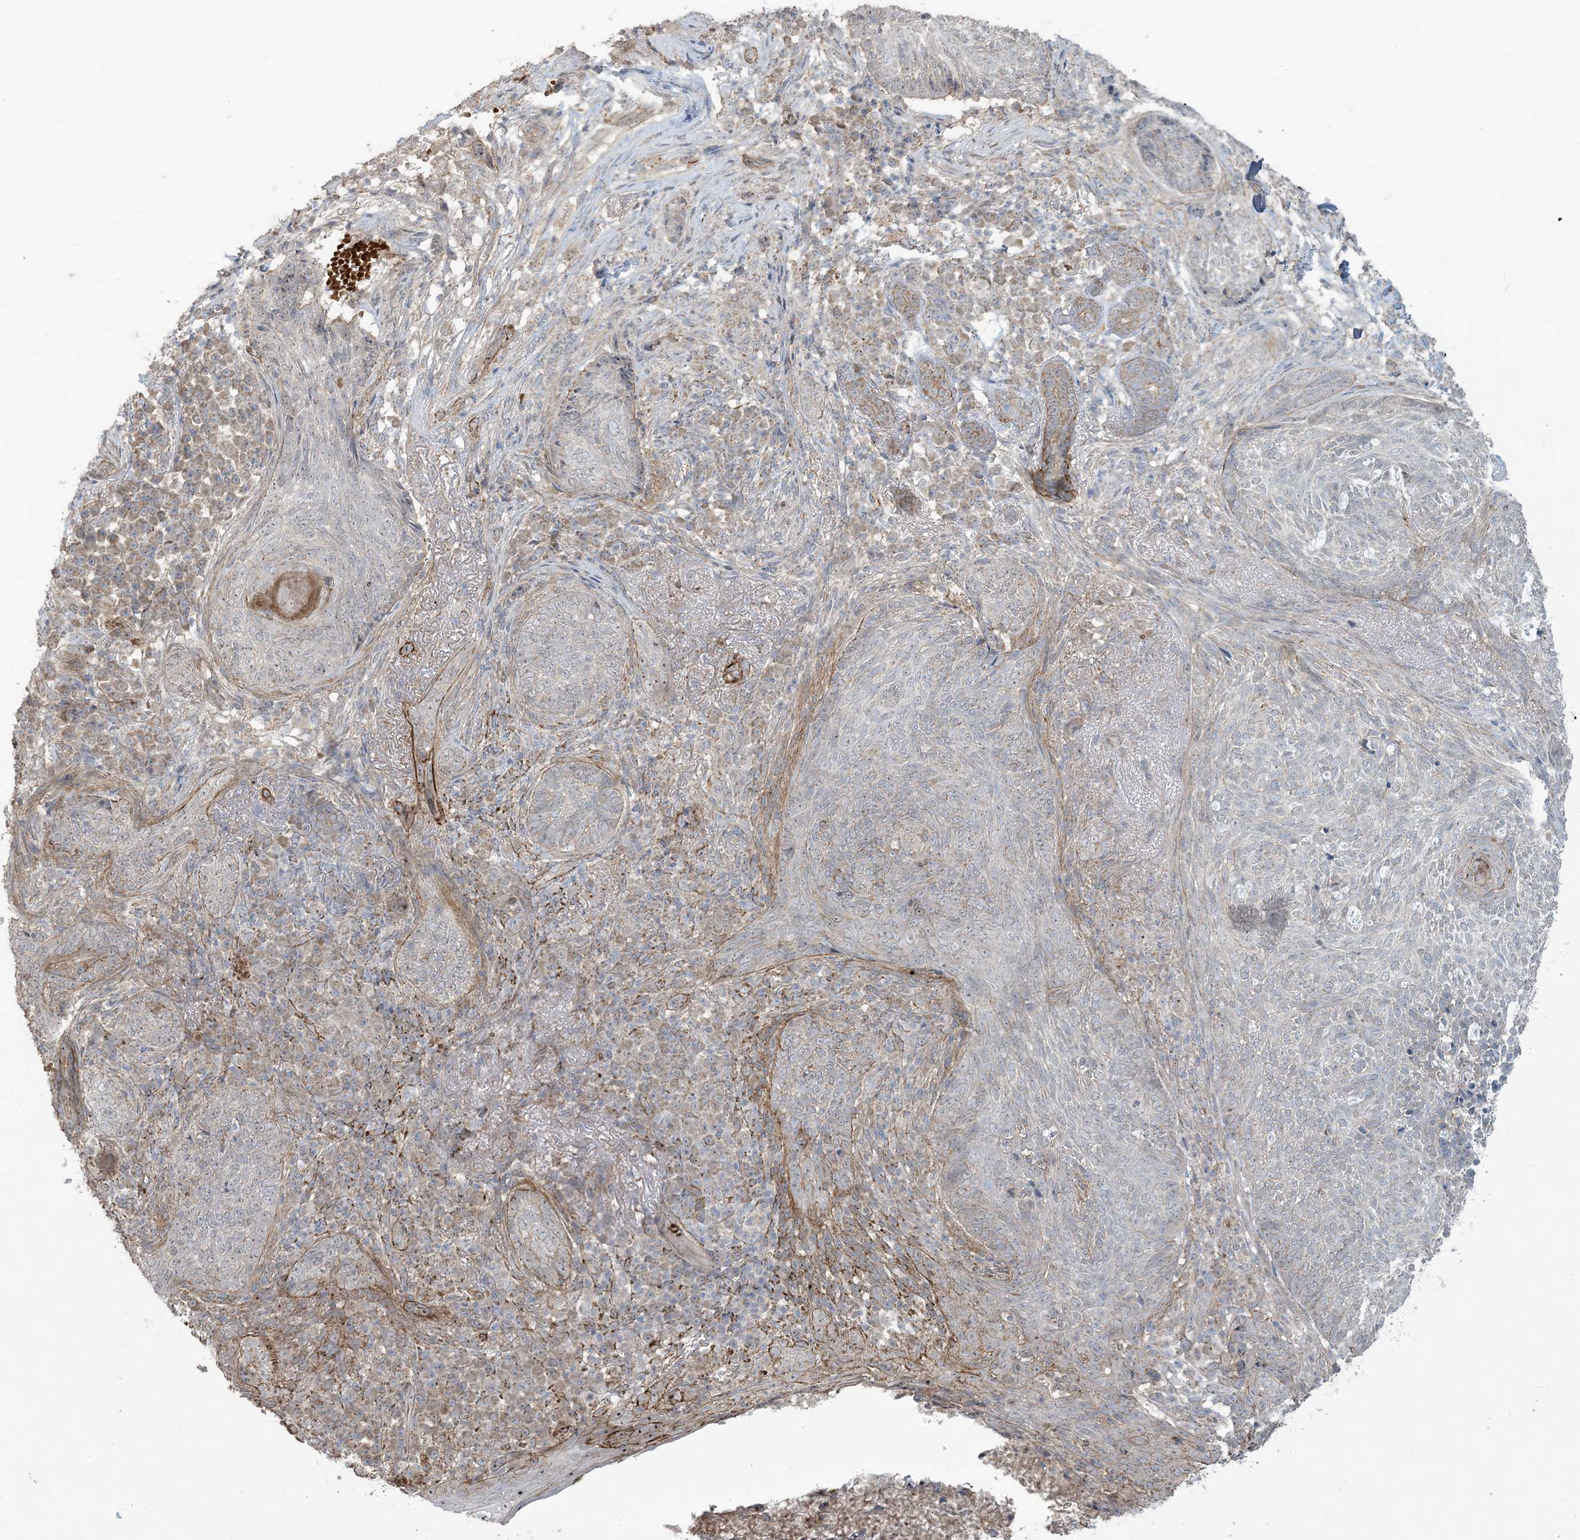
{"staining": {"intensity": "negative", "quantity": "none", "location": "none"}, "tissue": "skin cancer", "cell_type": "Tumor cells", "image_type": "cancer", "snomed": [{"axis": "morphology", "description": "Basal cell carcinoma"}, {"axis": "topography", "description": "Skin"}], "caption": "The micrograph displays no staining of tumor cells in basal cell carcinoma (skin). Nuclei are stained in blue.", "gene": "KLHL18", "patient": {"sex": "male", "age": 85}}